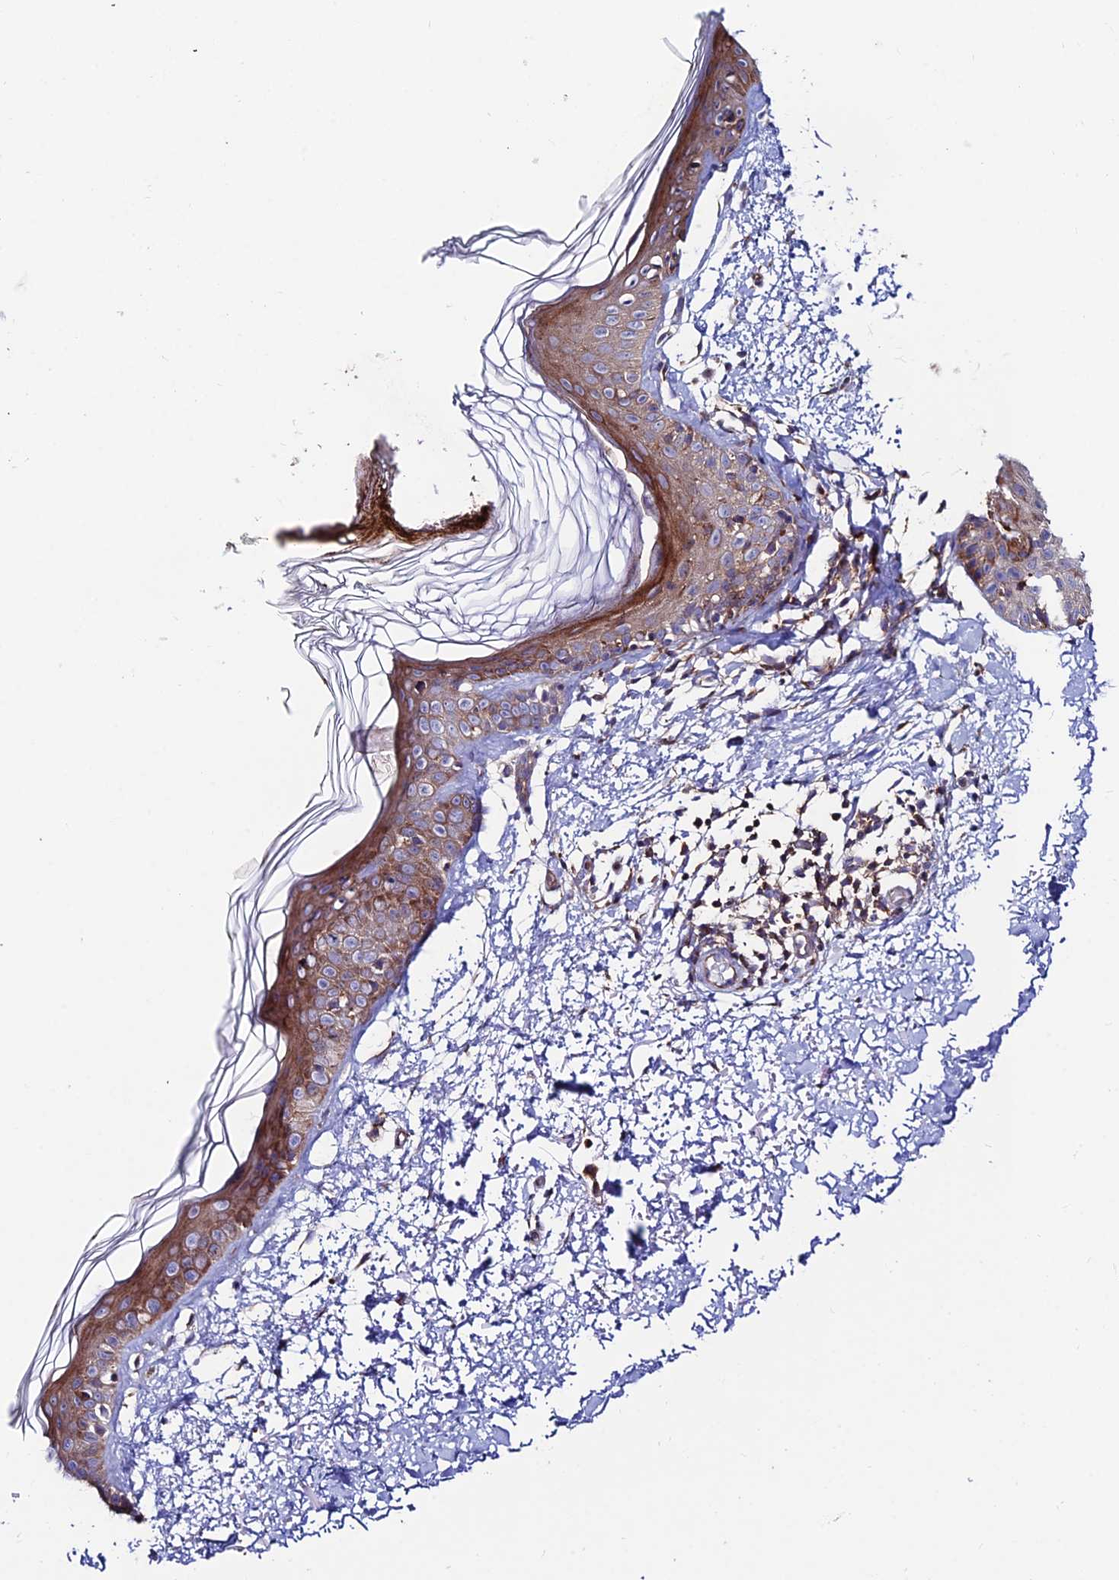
{"staining": {"intensity": "negative", "quantity": "none", "location": "none"}, "tissue": "skin", "cell_type": "Fibroblasts", "image_type": "normal", "snomed": [{"axis": "morphology", "description": "Normal tissue, NOS"}, {"axis": "topography", "description": "Skin"}], "caption": "IHC image of benign human skin stained for a protein (brown), which shows no staining in fibroblasts. The staining was performed using DAB to visualize the protein expression in brown, while the nuclei were stained in blue with hematoxylin (Magnification: 20x).", "gene": "EIF3K", "patient": {"sex": "male", "age": 66}}